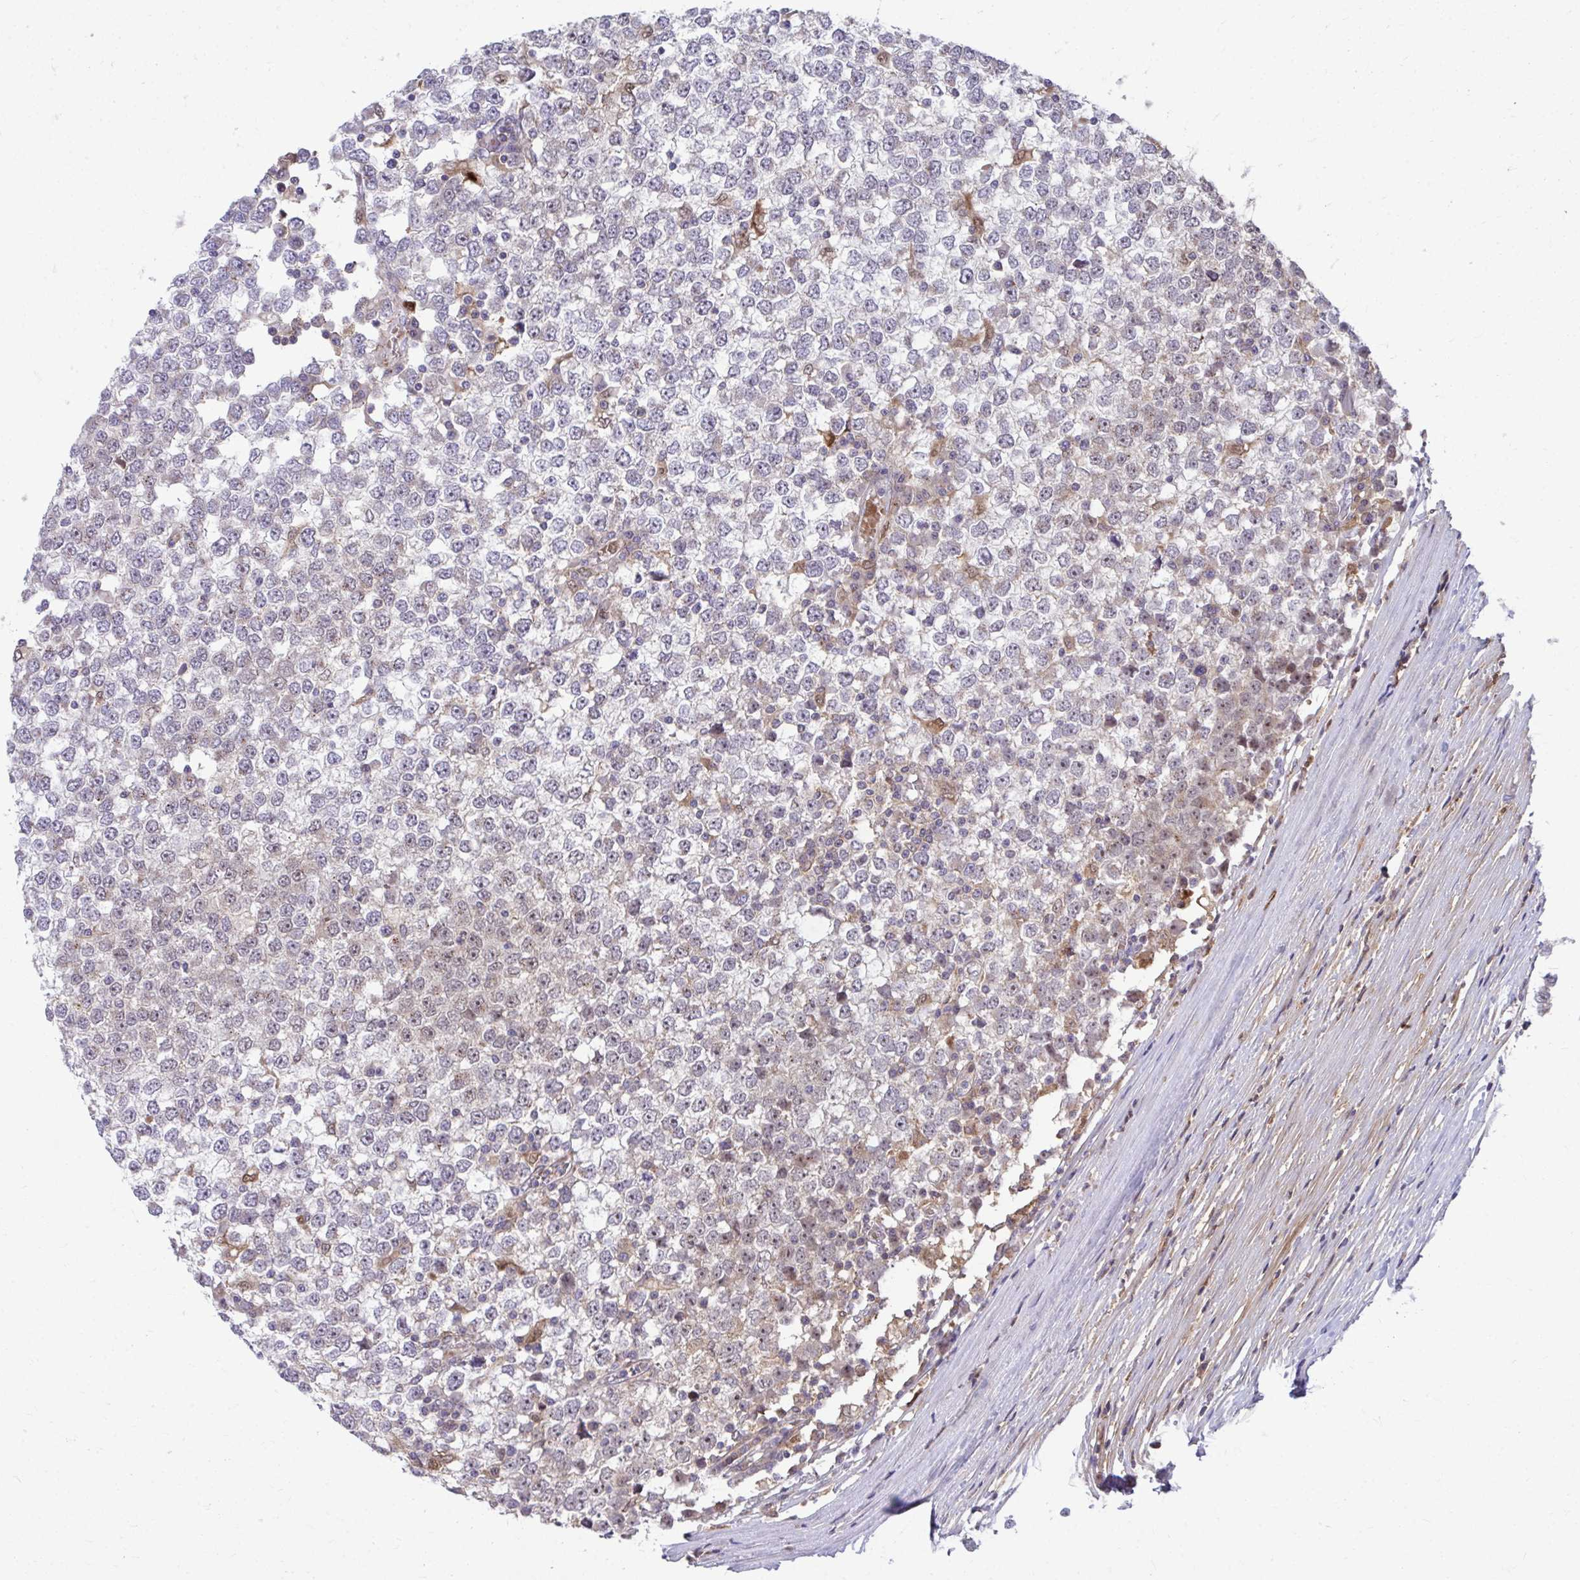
{"staining": {"intensity": "weak", "quantity": "<25%", "location": "cytoplasmic/membranous"}, "tissue": "testis cancer", "cell_type": "Tumor cells", "image_type": "cancer", "snomed": [{"axis": "morphology", "description": "Seminoma, NOS"}, {"axis": "topography", "description": "Testis"}], "caption": "Tumor cells show no significant staining in testis seminoma.", "gene": "C16orf54", "patient": {"sex": "male", "age": 65}}